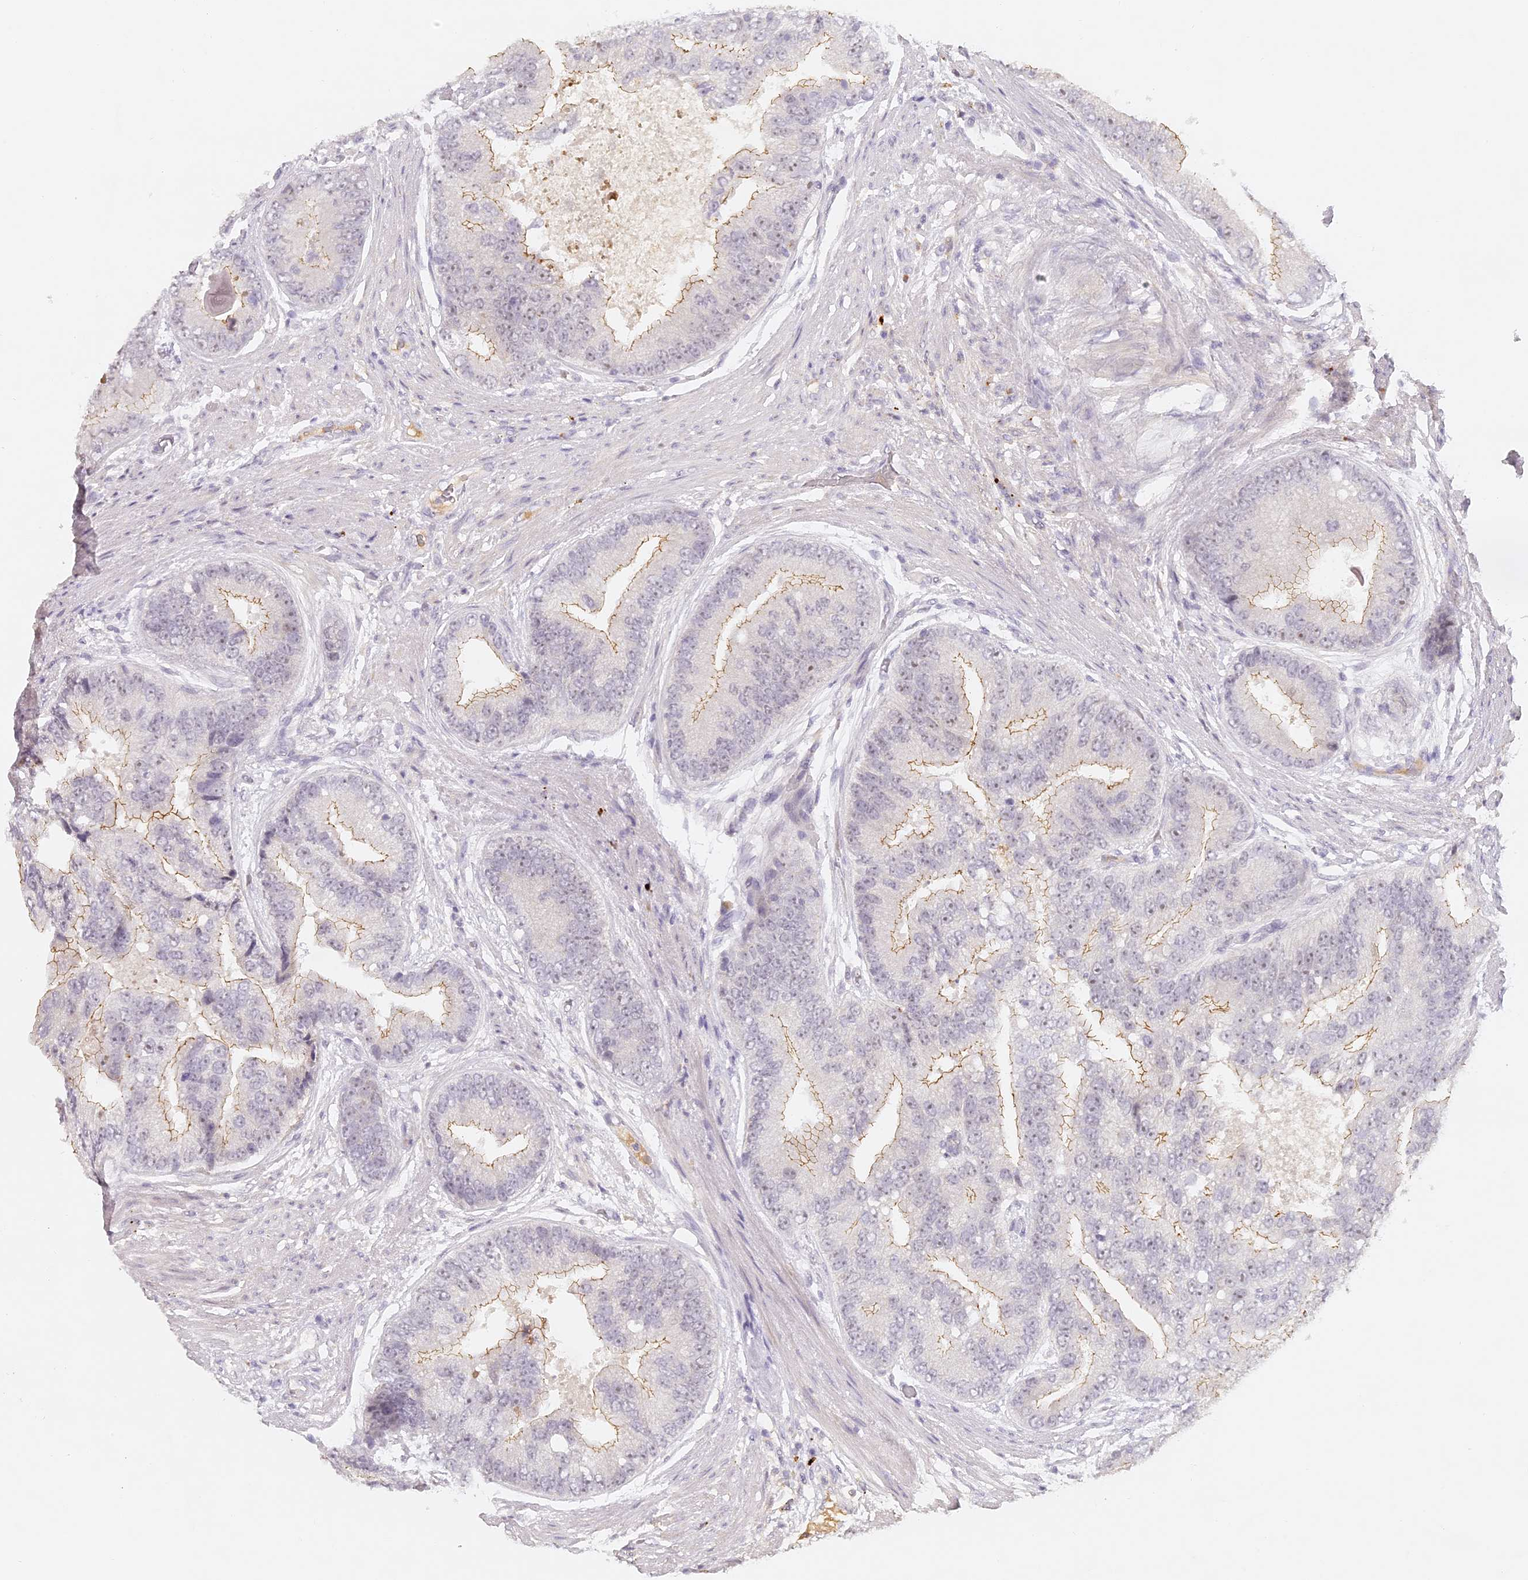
{"staining": {"intensity": "weak", "quantity": "25%-75%", "location": "cytoplasmic/membranous"}, "tissue": "prostate cancer", "cell_type": "Tumor cells", "image_type": "cancer", "snomed": [{"axis": "morphology", "description": "Adenocarcinoma, High grade"}, {"axis": "topography", "description": "Prostate"}], "caption": "IHC micrograph of neoplastic tissue: prostate cancer stained using immunohistochemistry (IHC) exhibits low levels of weak protein expression localized specifically in the cytoplasmic/membranous of tumor cells, appearing as a cytoplasmic/membranous brown color.", "gene": "ELL3", "patient": {"sex": "male", "age": 70}}